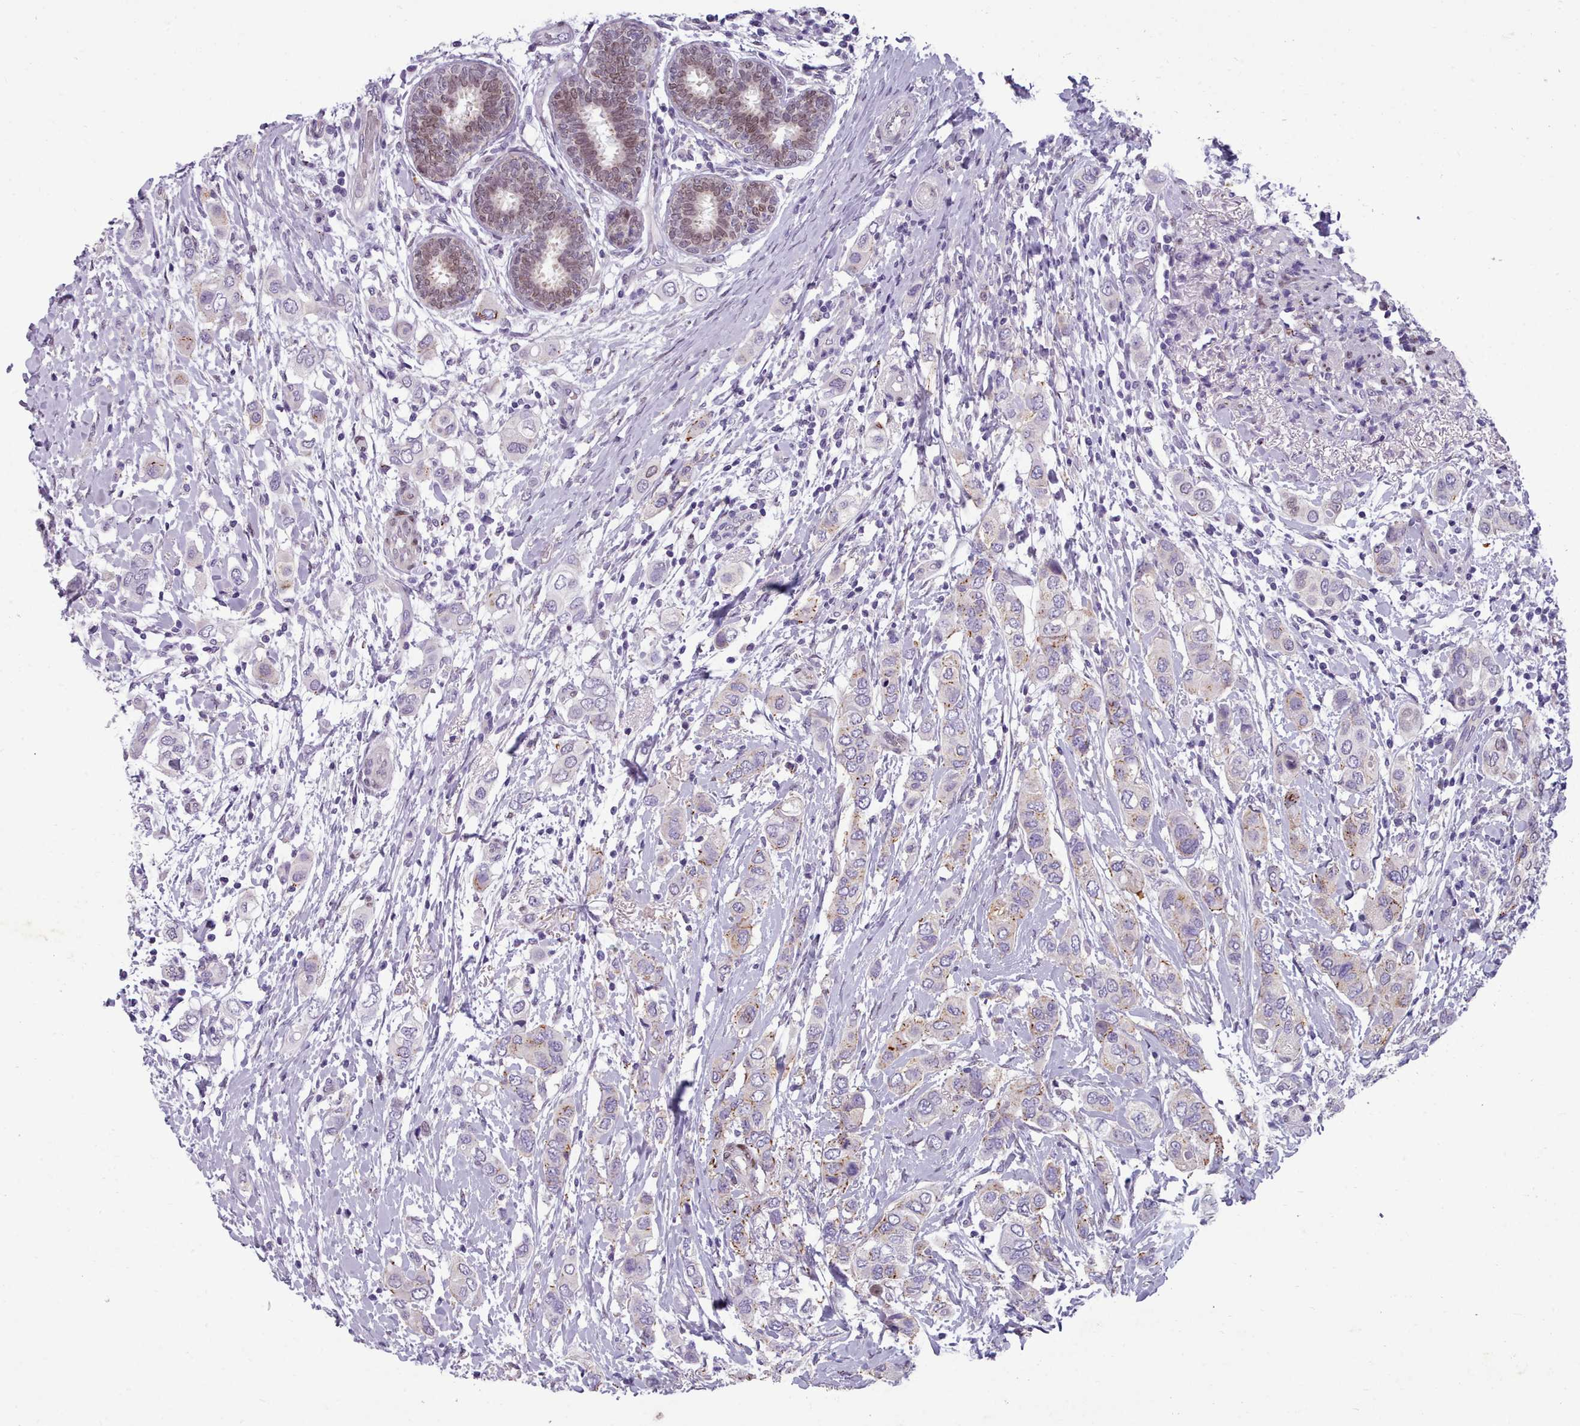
{"staining": {"intensity": "moderate", "quantity": "<25%", "location": "cytoplasmic/membranous"}, "tissue": "breast cancer", "cell_type": "Tumor cells", "image_type": "cancer", "snomed": [{"axis": "morphology", "description": "Lobular carcinoma"}, {"axis": "topography", "description": "Breast"}], "caption": "Immunohistochemistry (IHC) image of neoplastic tissue: breast lobular carcinoma stained using IHC displays low levels of moderate protein expression localized specifically in the cytoplasmic/membranous of tumor cells, appearing as a cytoplasmic/membranous brown color.", "gene": "KCNT2", "patient": {"sex": "female", "age": 51}}